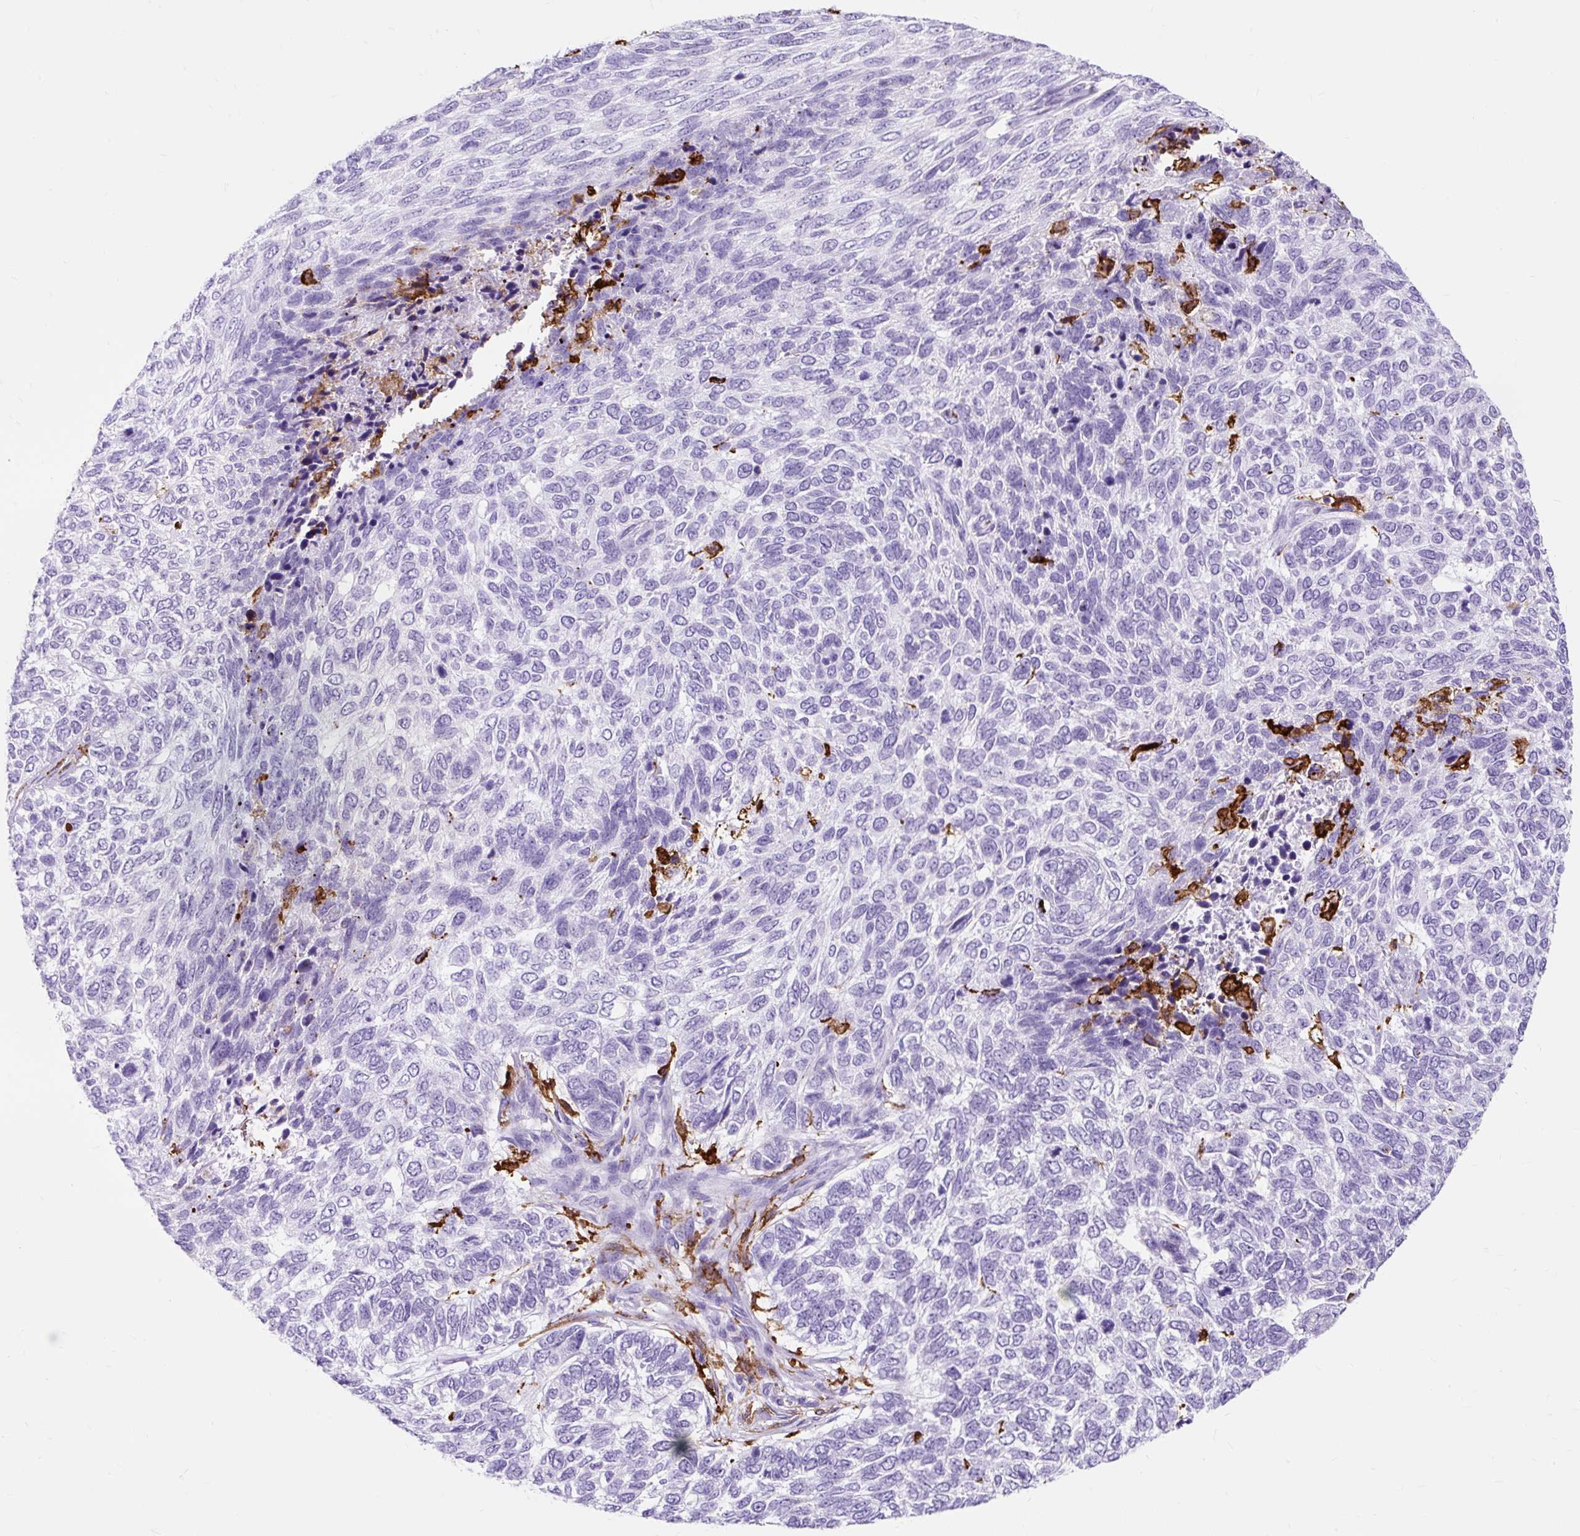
{"staining": {"intensity": "negative", "quantity": "none", "location": "none"}, "tissue": "skin cancer", "cell_type": "Tumor cells", "image_type": "cancer", "snomed": [{"axis": "morphology", "description": "Basal cell carcinoma"}, {"axis": "topography", "description": "Skin"}], "caption": "Immunohistochemical staining of skin basal cell carcinoma exhibits no significant positivity in tumor cells.", "gene": "HLA-DRA", "patient": {"sex": "female", "age": 65}}